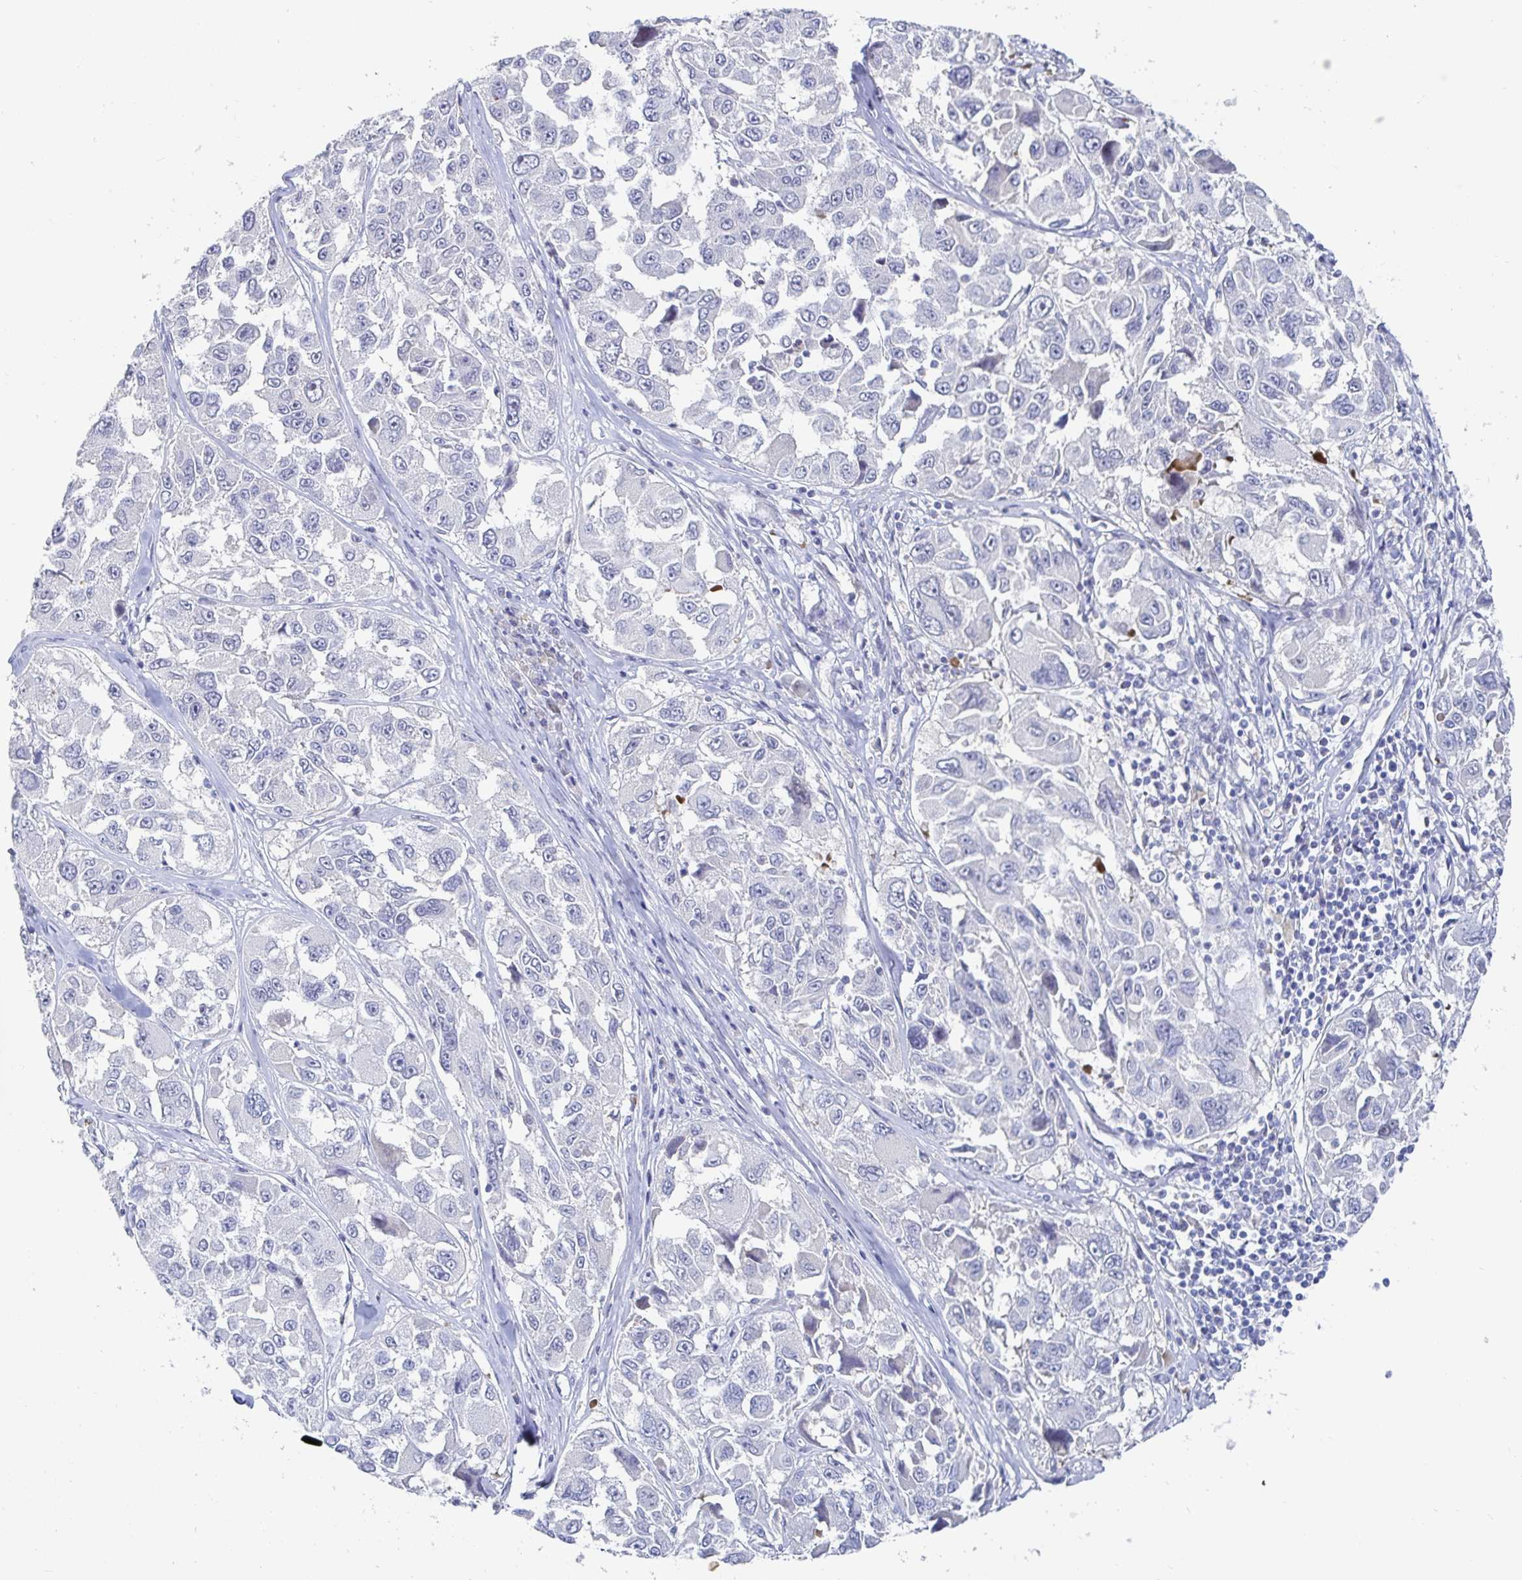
{"staining": {"intensity": "negative", "quantity": "none", "location": "none"}, "tissue": "melanoma", "cell_type": "Tumor cells", "image_type": "cancer", "snomed": [{"axis": "morphology", "description": "Malignant melanoma, NOS"}, {"axis": "topography", "description": "Skin"}], "caption": "A high-resolution micrograph shows immunohistochemistry (IHC) staining of melanoma, which displays no significant positivity in tumor cells.", "gene": "ZNF430", "patient": {"sex": "female", "age": 66}}